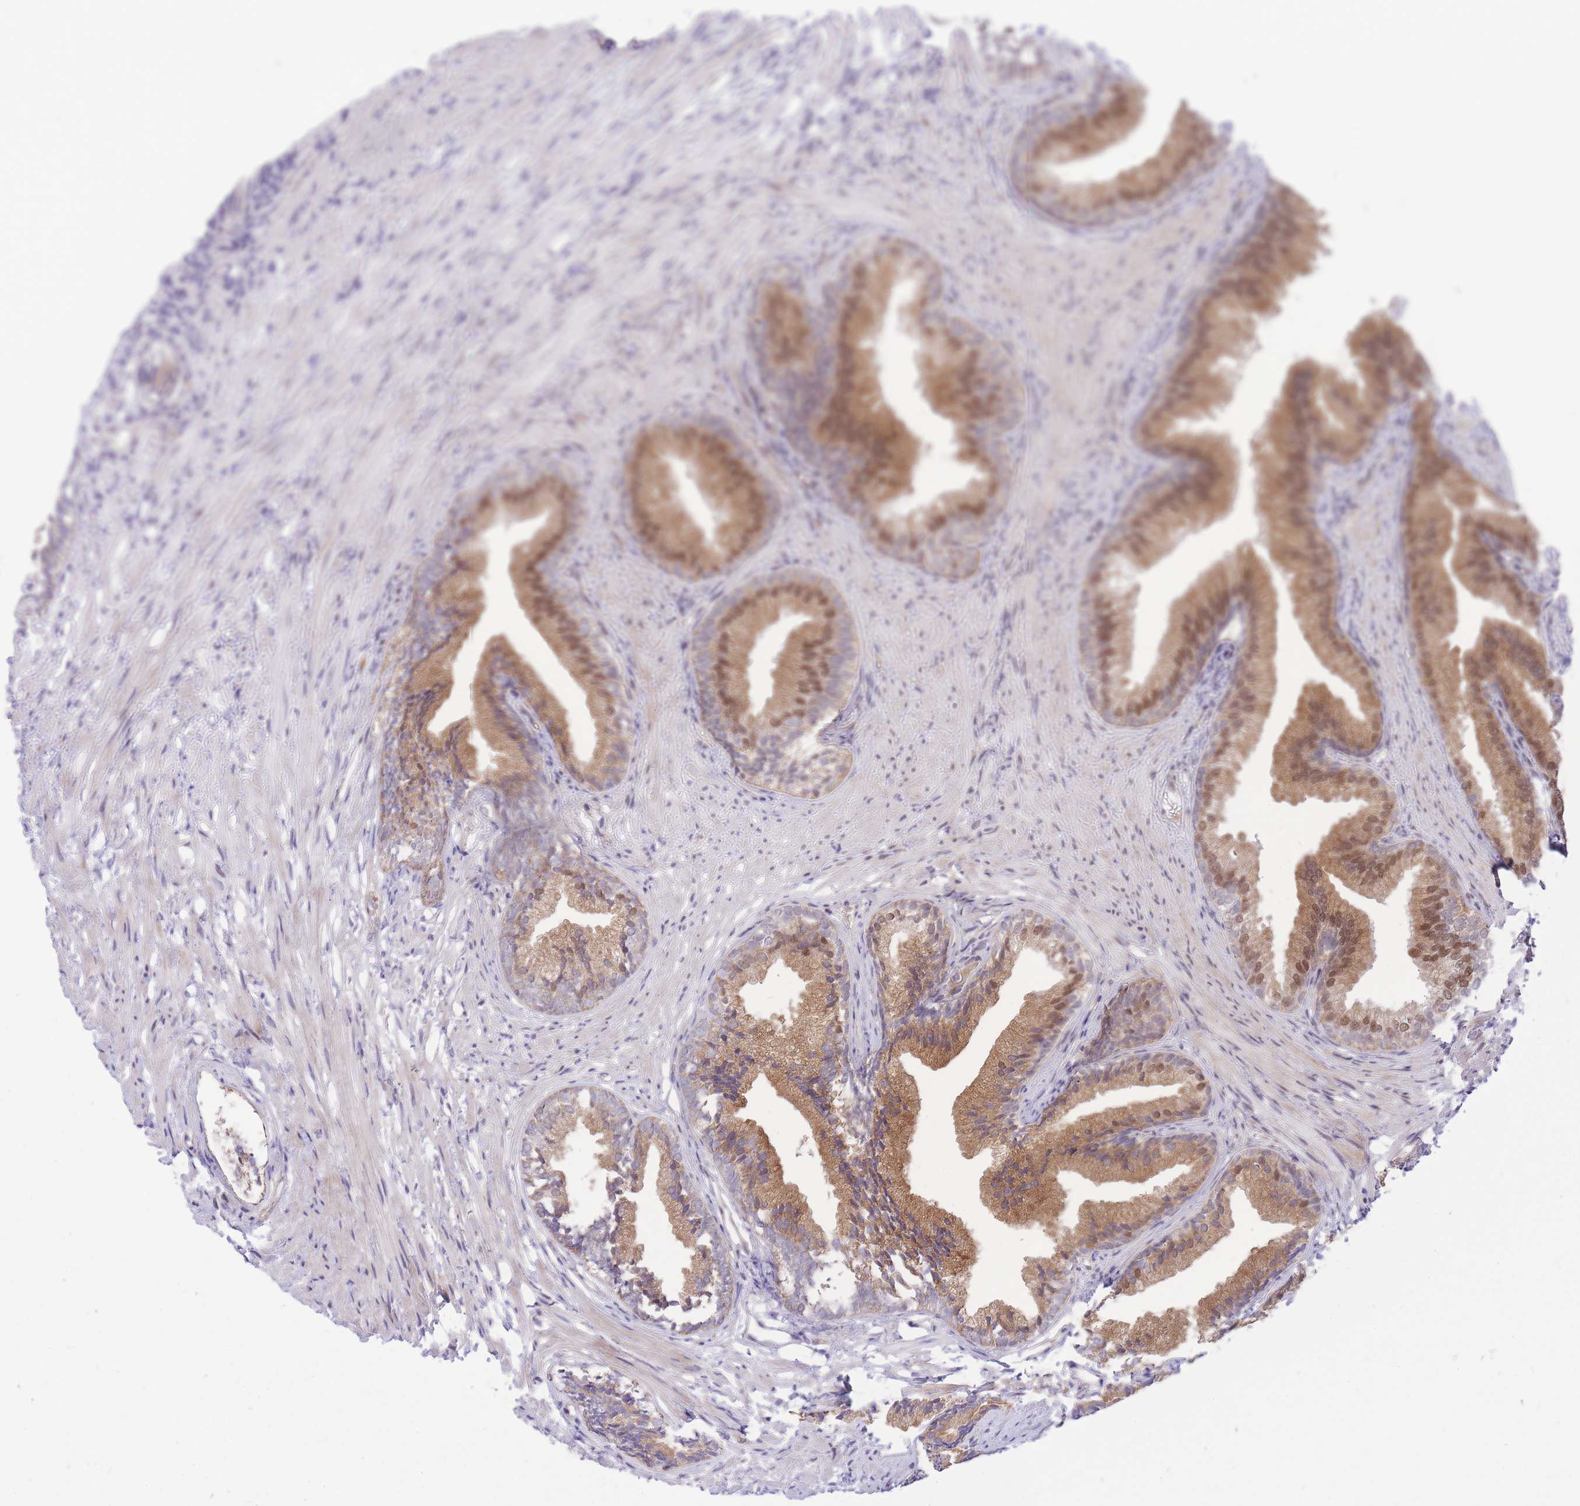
{"staining": {"intensity": "moderate", "quantity": ">75%", "location": "cytoplasmic/membranous,nuclear"}, "tissue": "prostate", "cell_type": "Glandular cells", "image_type": "normal", "snomed": [{"axis": "morphology", "description": "Normal tissue, NOS"}, {"axis": "topography", "description": "Prostate"}], "caption": "Brown immunohistochemical staining in benign prostate exhibits moderate cytoplasmic/membranous,nuclear positivity in about >75% of glandular cells. The staining is performed using DAB brown chromogen to label protein expression. The nuclei are counter-stained blue using hematoxylin.", "gene": "MINDY2", "patient": {"sex": "male", "age": 76}}